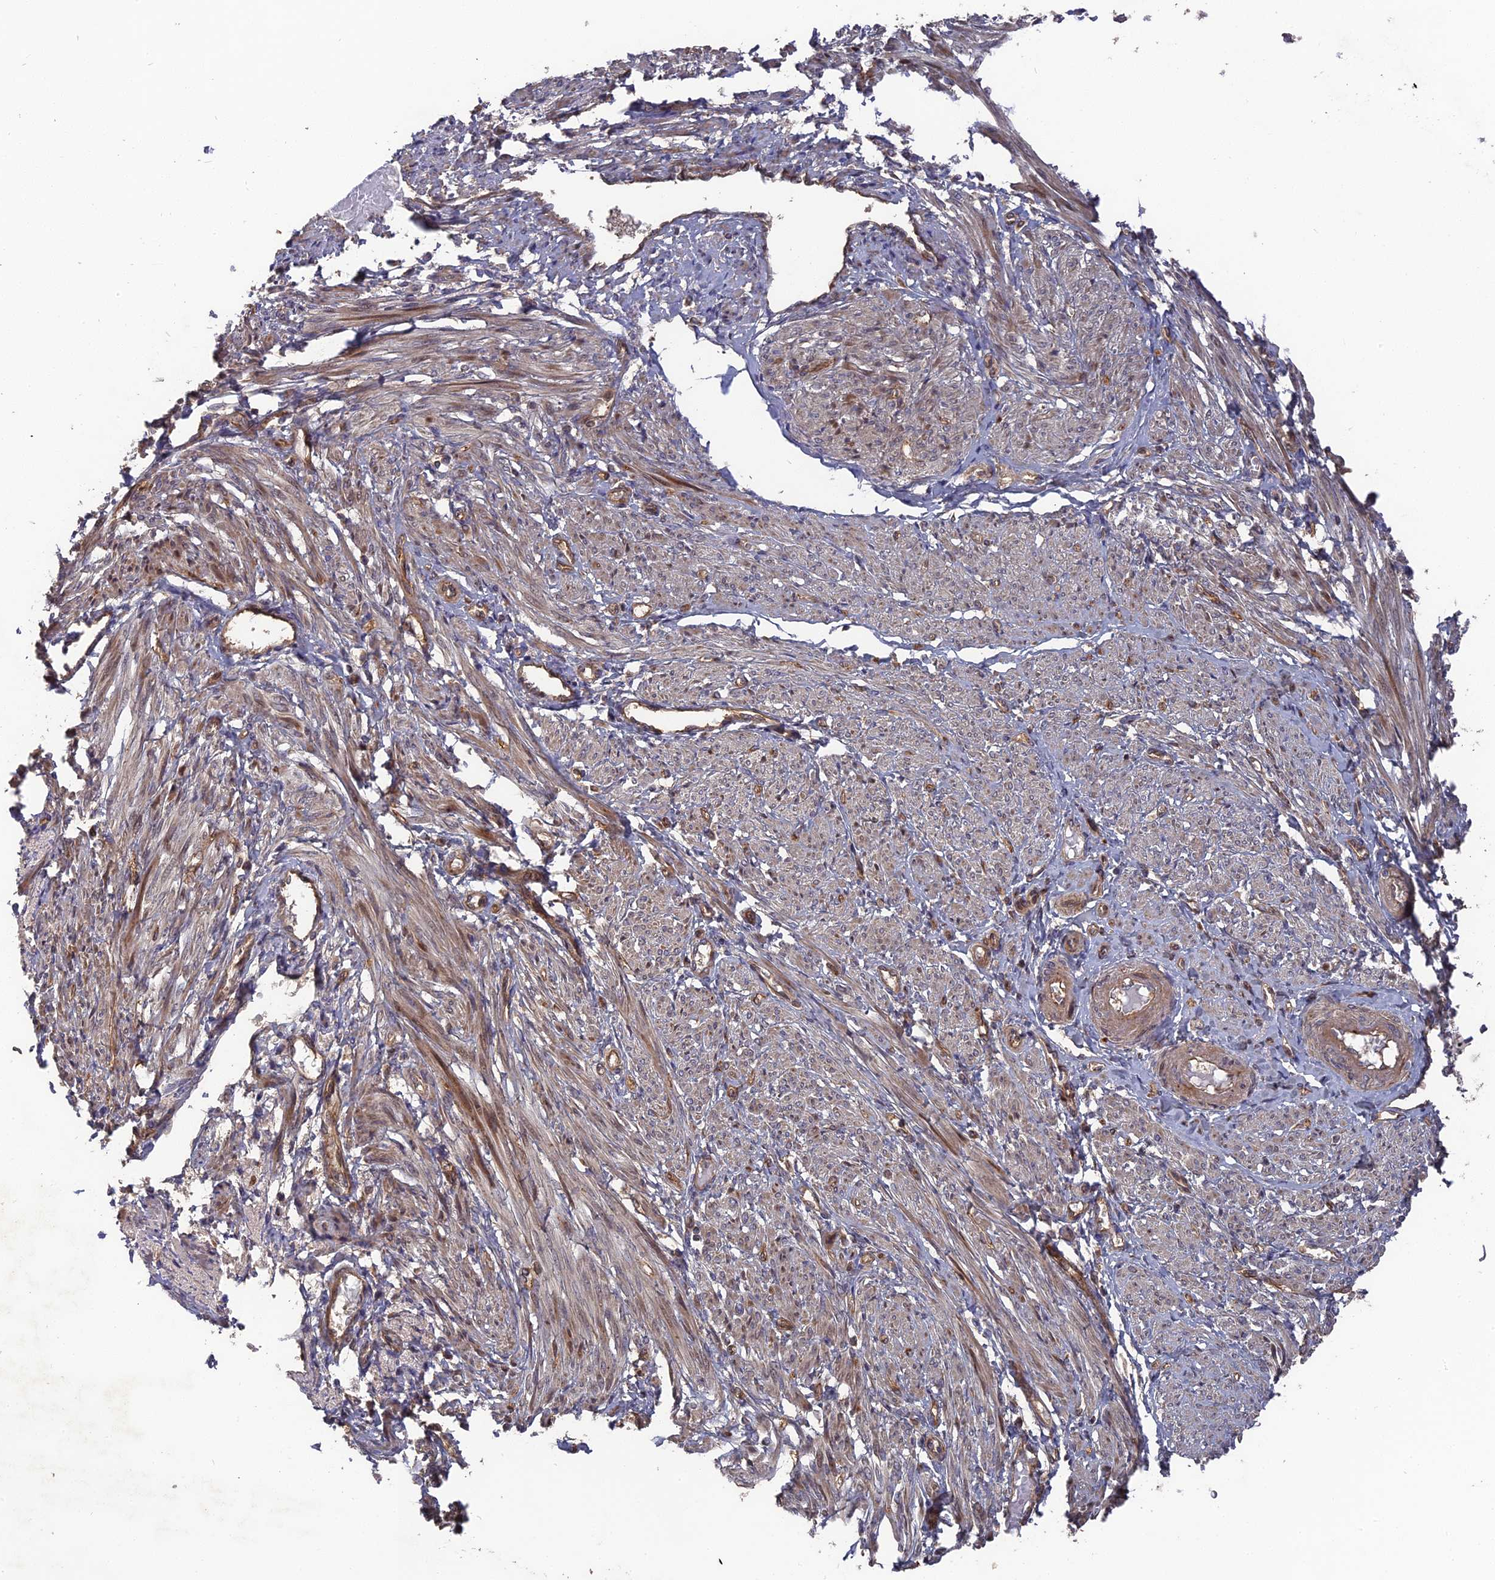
{"staining": {"intensity": "moderate", "quantity": "25%-75%", "location": "cytoplasmic/membranous"}, "tissue": "smooth muscle", "cell_type": "Smooth muscle cells", "image_type": "normal", "snomed": [{"axis": "morphology", "description": "Normal tissue, NOS"}, {"axis": "topography", "description": "Smooth muscle"}], "caption": "The histopathology image reveals a brown stain indicating the presence of a protein in the cytoplasmic/membranous of smooth muscle cells in smooth muscle. The protein is stained brown, and the nuclei are stained in blue (DAB (3,3'-diaminobenzidine) IHC with brightfield microscopy, high magnification).", "gene": "DEF8", "patient": {"sex": "female", "age": 39}}